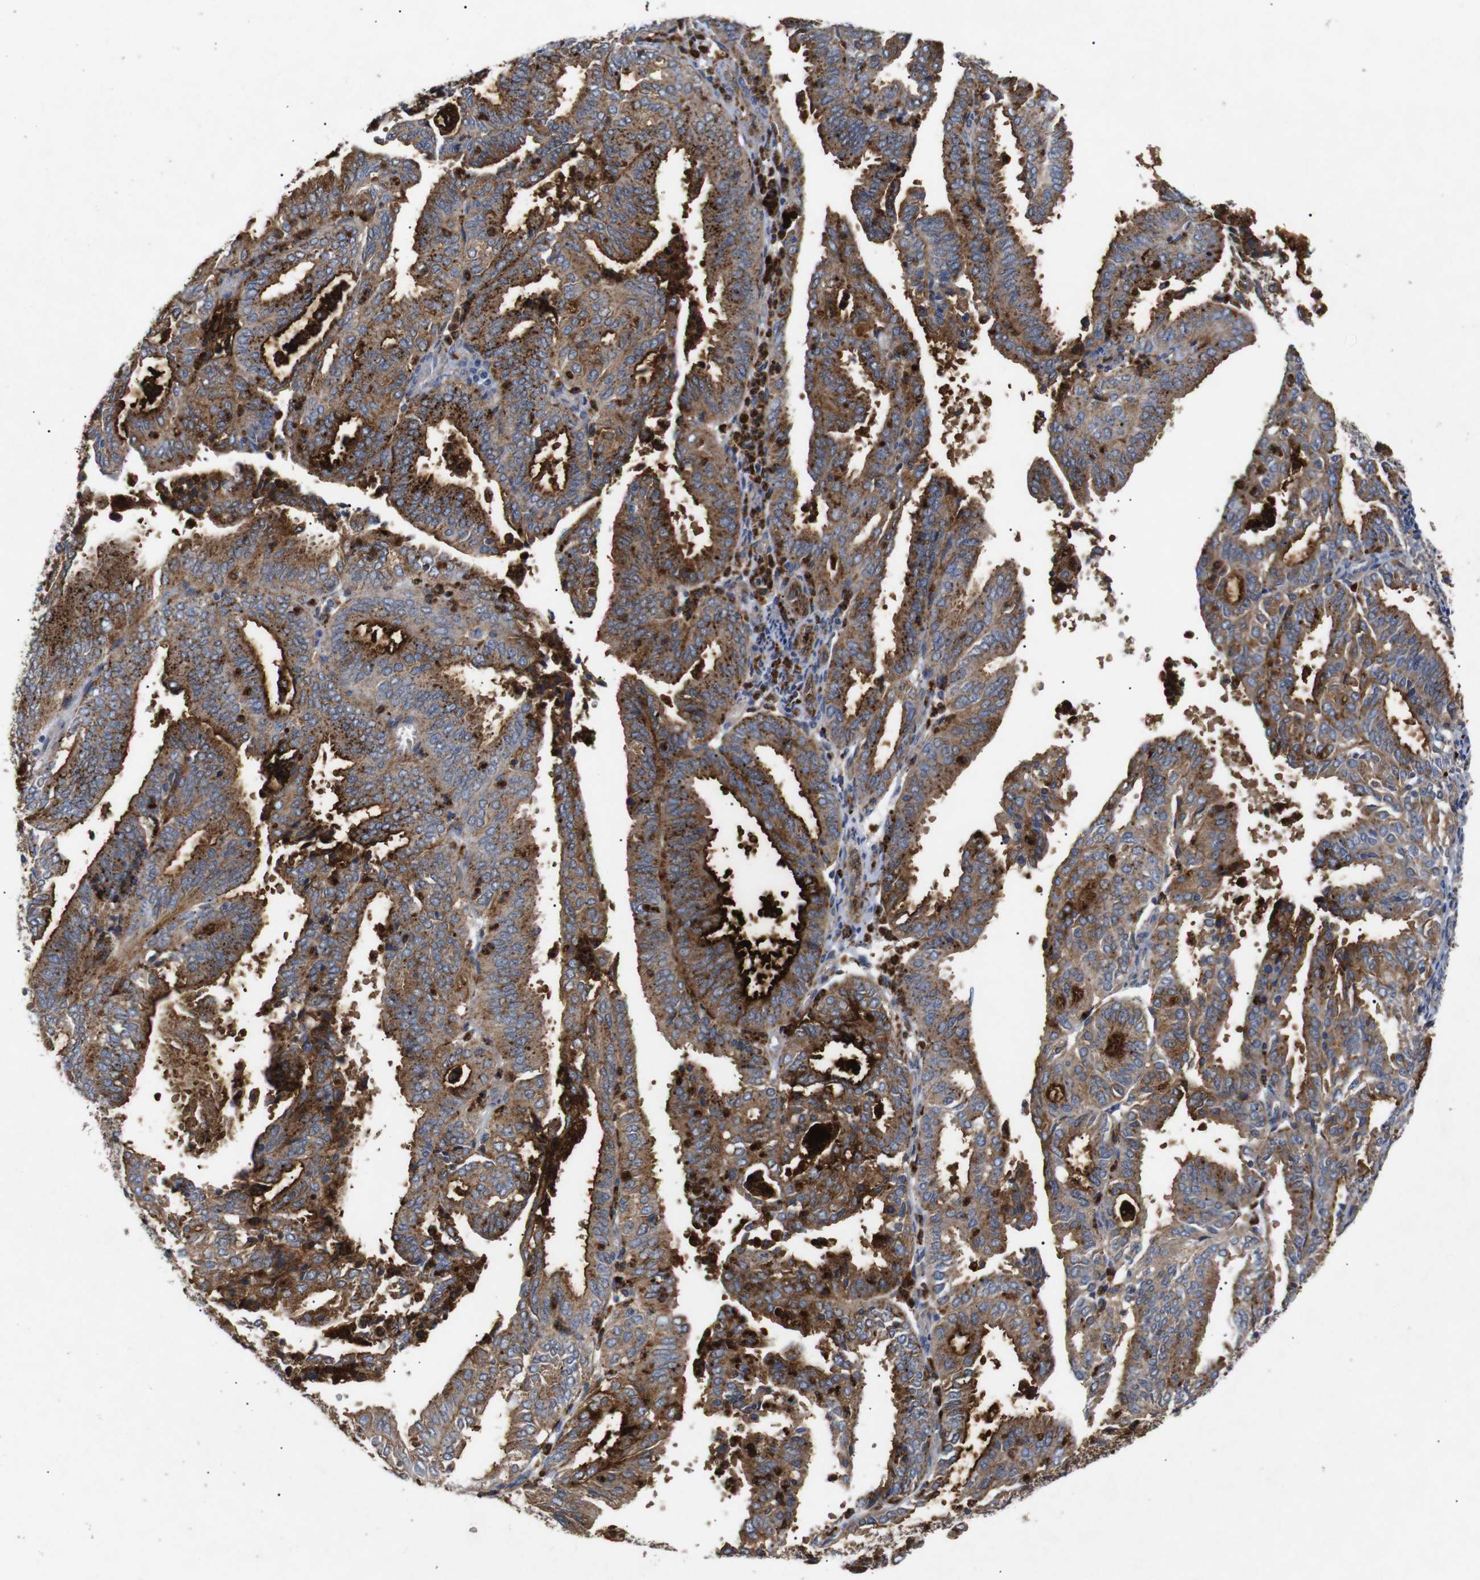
{"staining": {"intensity": "strong", "quantity": "25%-75%", "location": "cytoplasmic/membranous"}, "tissue": "endometrial cancer", "cell_type": "Tumor cells", "image_type": "cancer", "snomed": [{"axis": "morphology", "description": "Adenocarcinoma, NOS"}, {"axis": "topography", "description": "Uterus"}], "caption": "Approximately 25%-75% of tumor cells in human adenocarcinoma (endometrial) reveal strong cytoplasmic/membranous protein staining as visualized by brown immunohistochemical staining.", "gene": "SDCBP", "patient": {"sex": "female", "age": 60}}